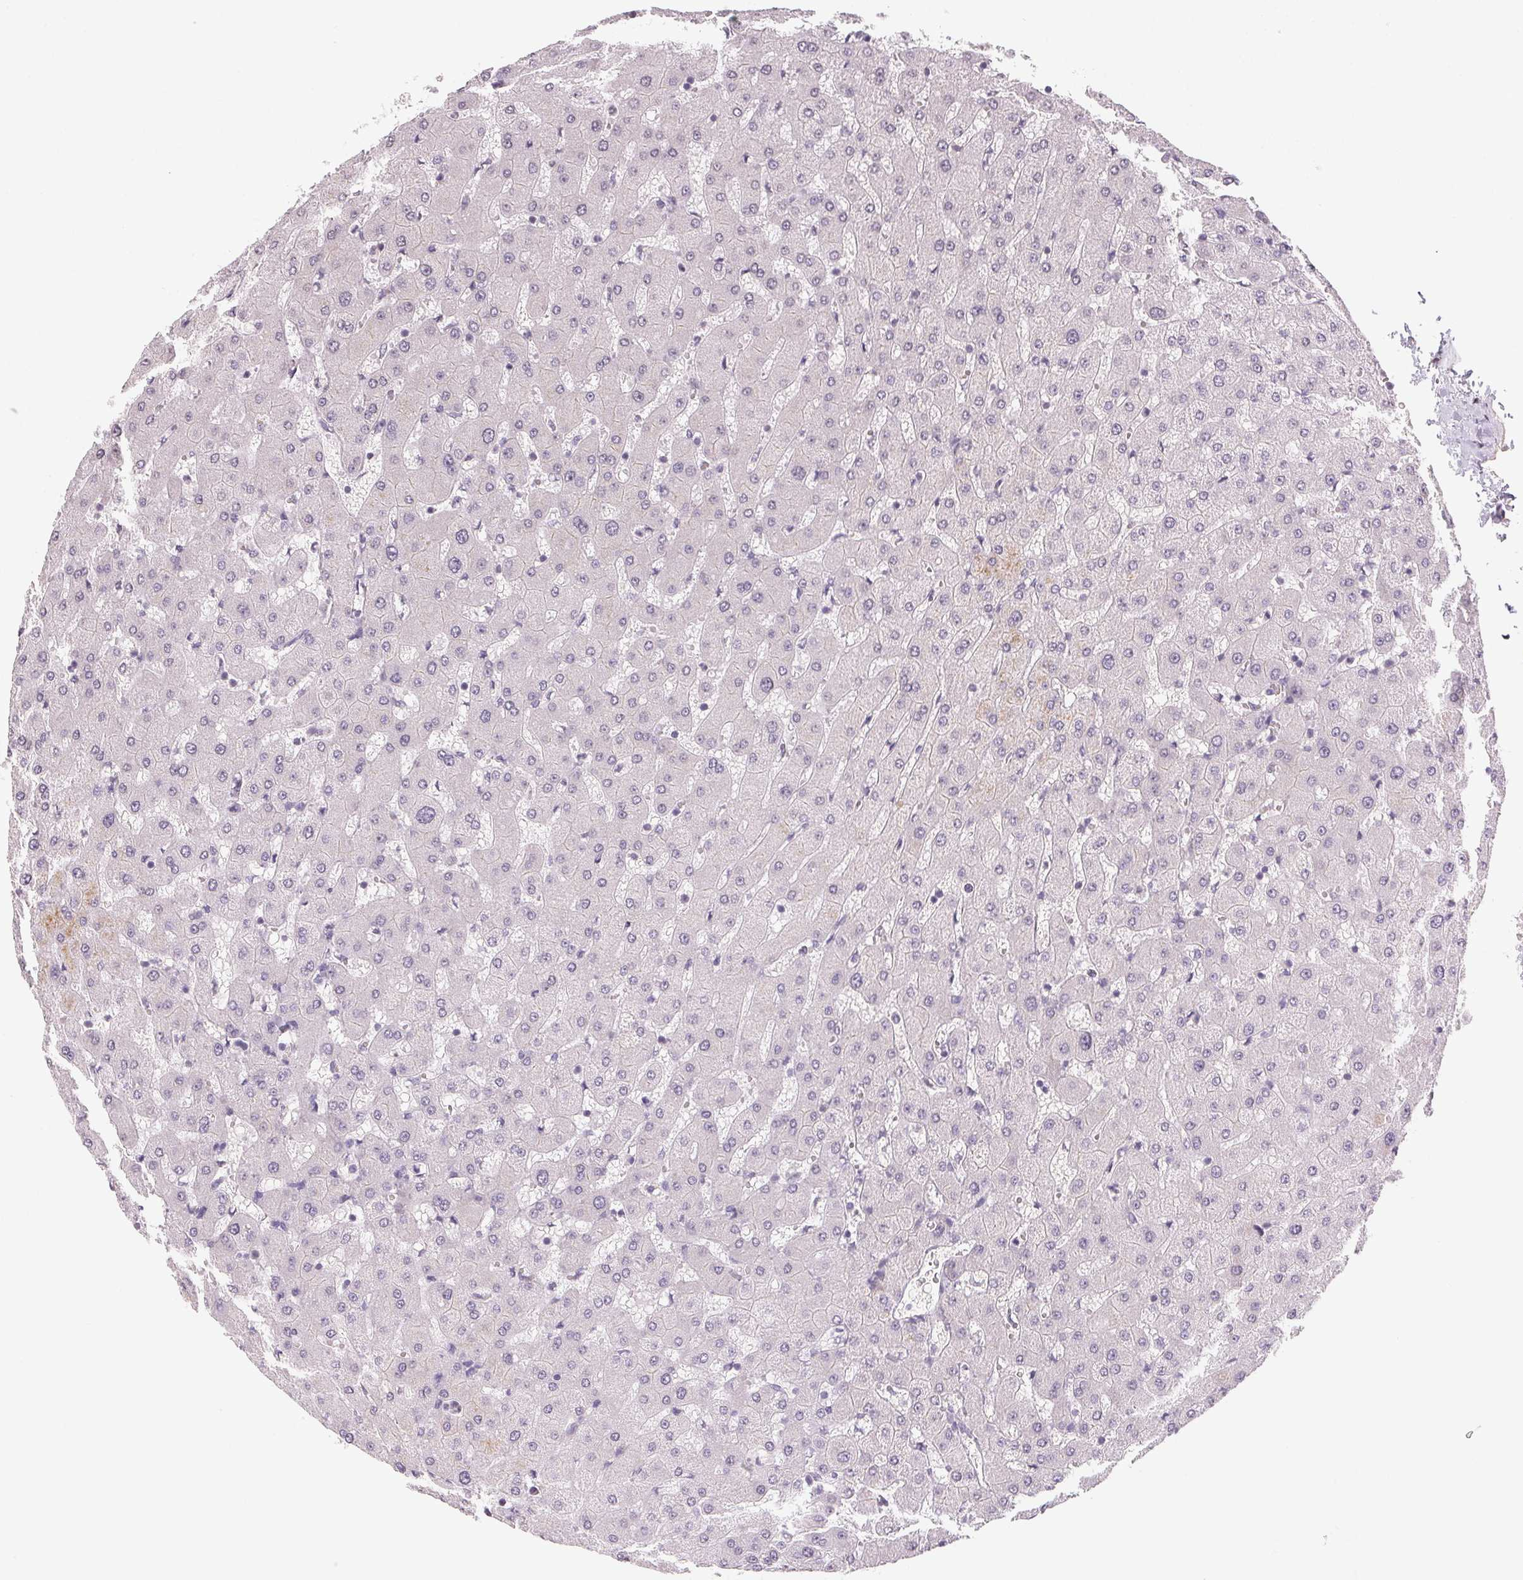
{"staining": {"intensity": "negative", "quantity": "none", "location": "none"}, "tissue": "liver", "cell_type": "Cholangiocytes", "image_type": "normal", "snomed": [{"axis": "morphology", "description": "Normal tissue, NOS"}, {"axis": "topography", "description": "Liver"}], "caption": "Micrograph shows no protein staining in cholangiocytes of normal liver.", "gene": "PLA2G4F", "patient": {"sex": "female", "age": 63}}